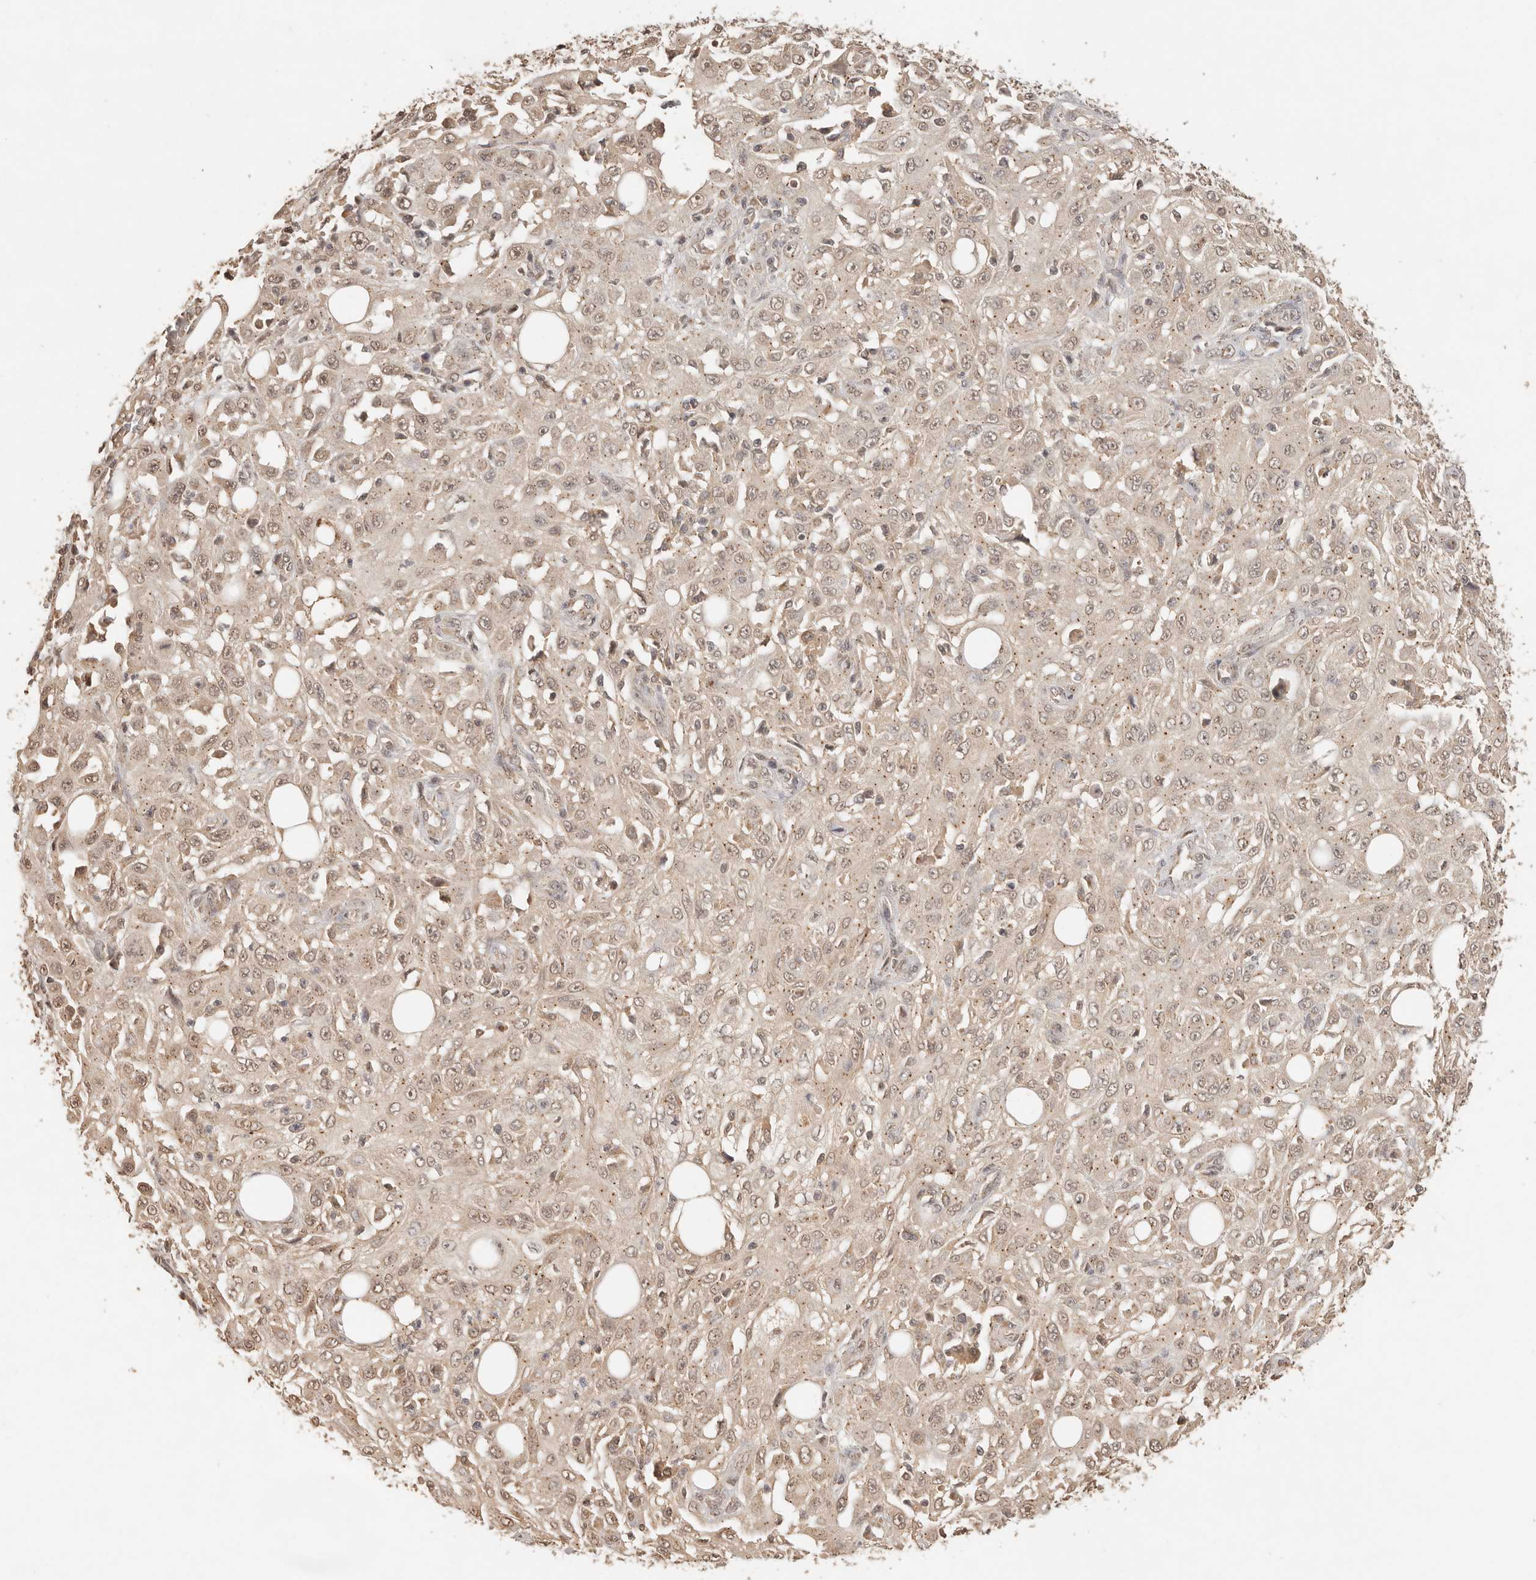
{"staining": {"intensity": "weak", "quantity": ">75%", "location": "cytoplasmic/membranous,nuclear"}, "tissue": "skin cancer", "cell_type": "Tumor cells", "image_type": "cancer", "snomed": [{"axis": "morphology", "description": "Squamous cell carcinoma, NOS"}, {"axis": "morphology", "description": "Squamous cell carcinoma, metastatic, NOS"}, {"axis": "topography", "description": "Skin"}, {"axis": "topography", "description": "Lymph node"}], "caption": "Immunohistochemistry (IHC) histopathology image of skin cancer stained for a protein (brown), which reveals low levels of weak cytoplasmic/membranous and nuclear staining in approximately >75% of tumor cells.", "gene": "LMO4", "patient": {"sex": "male", "age": 75}}